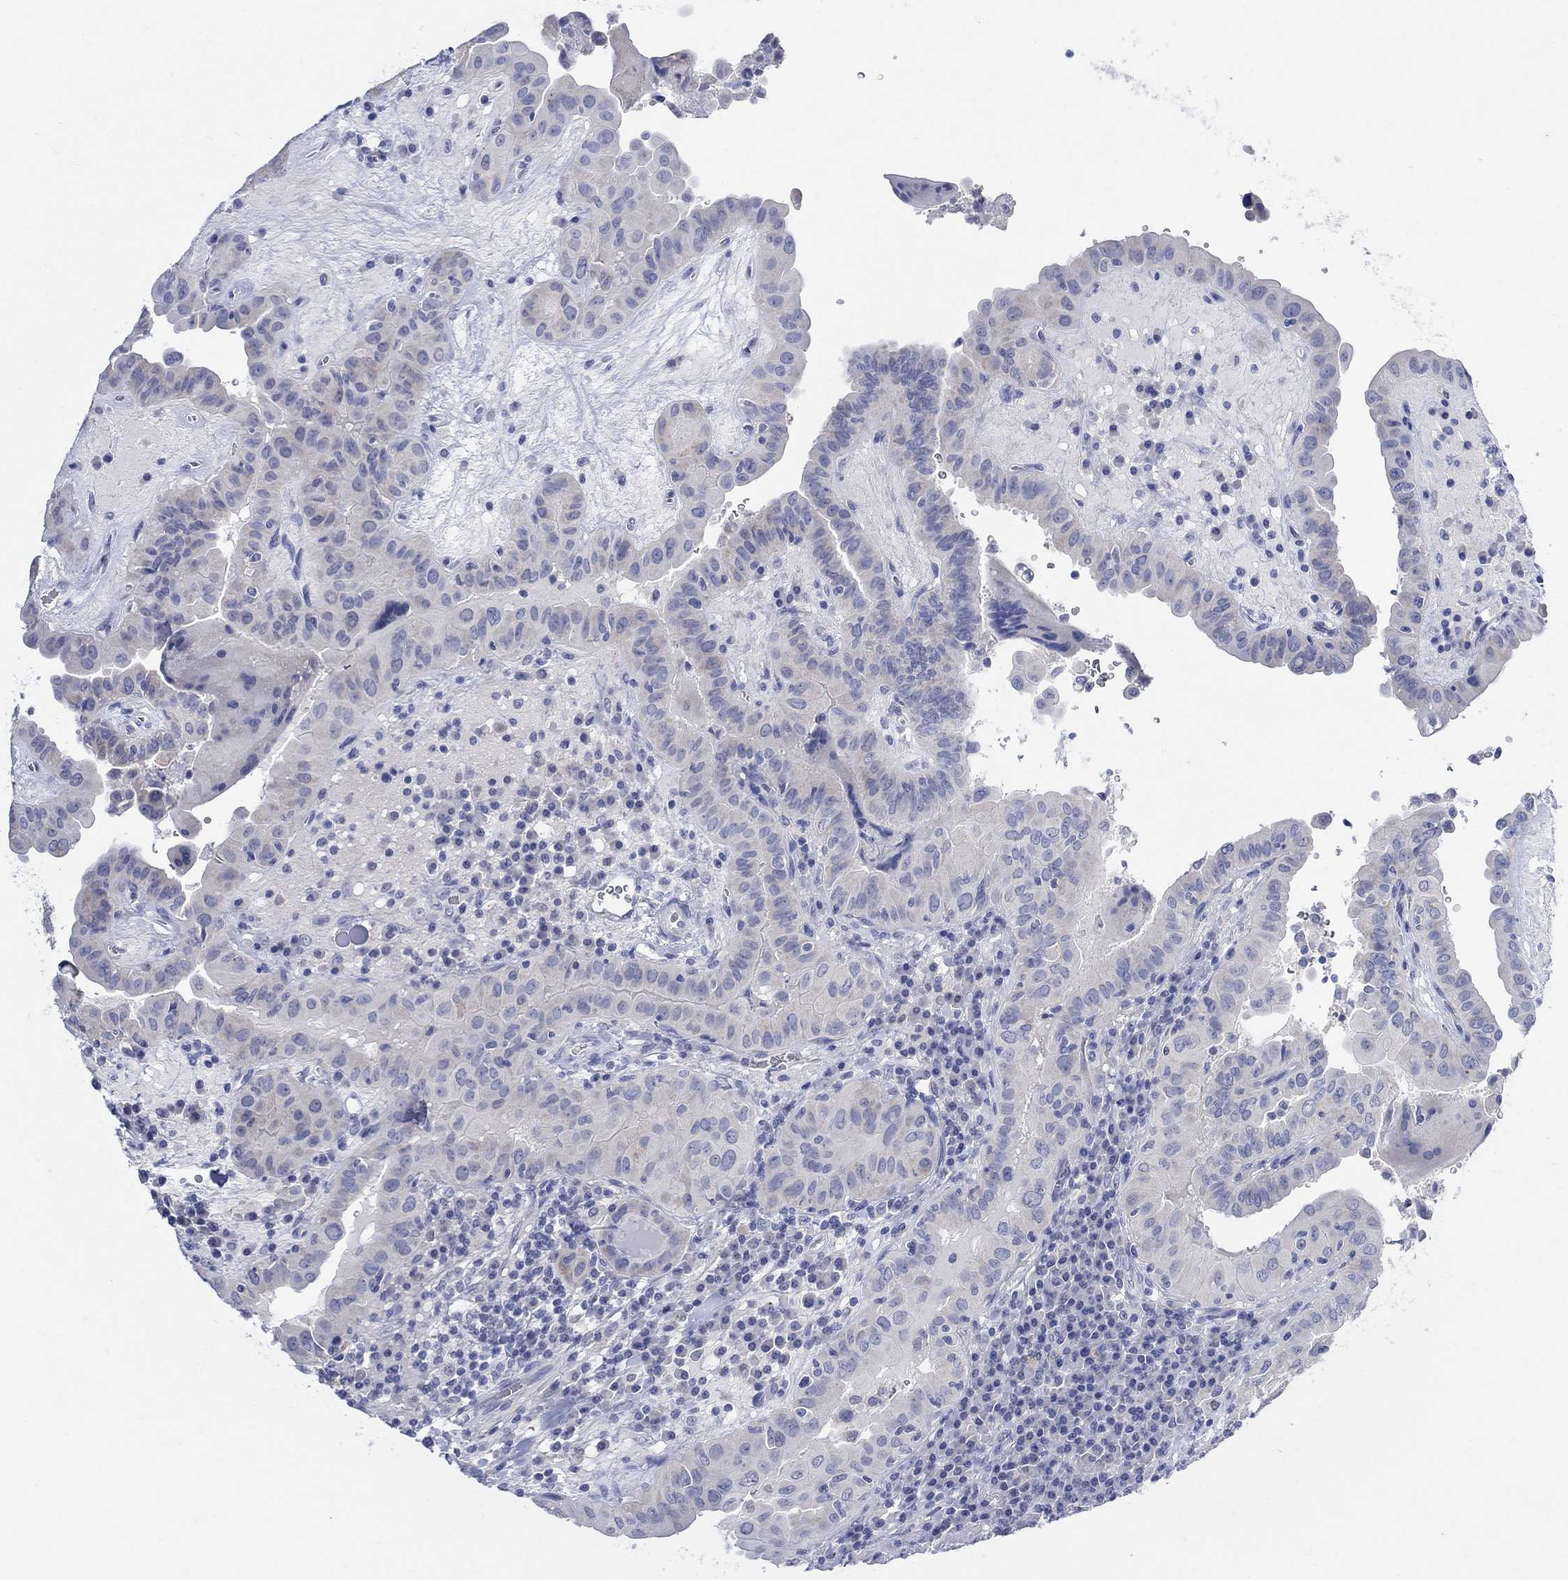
{"staining": {"intensity": "negative", "quantity": "none", "location": "none"}, "tissue": "thyroid cancer", "cell_type": "Tumor cells", "image_type": "cancer", "snomed": [{"axis": "morphology", "description": "Papillary adenocarcinoma, NOS"}, {"axis": "topography", "description": "Thyroid gland"}], "caption": "The photomicrograph displays no significant positivity in tumor cells of papillary adenocarcinoma (thyroid). (DAB immunohistochemistry visualized using brightfield microscopy, high magnification).", "gene": "FBP2", "patient": {"sex": "female", "age": 37}}